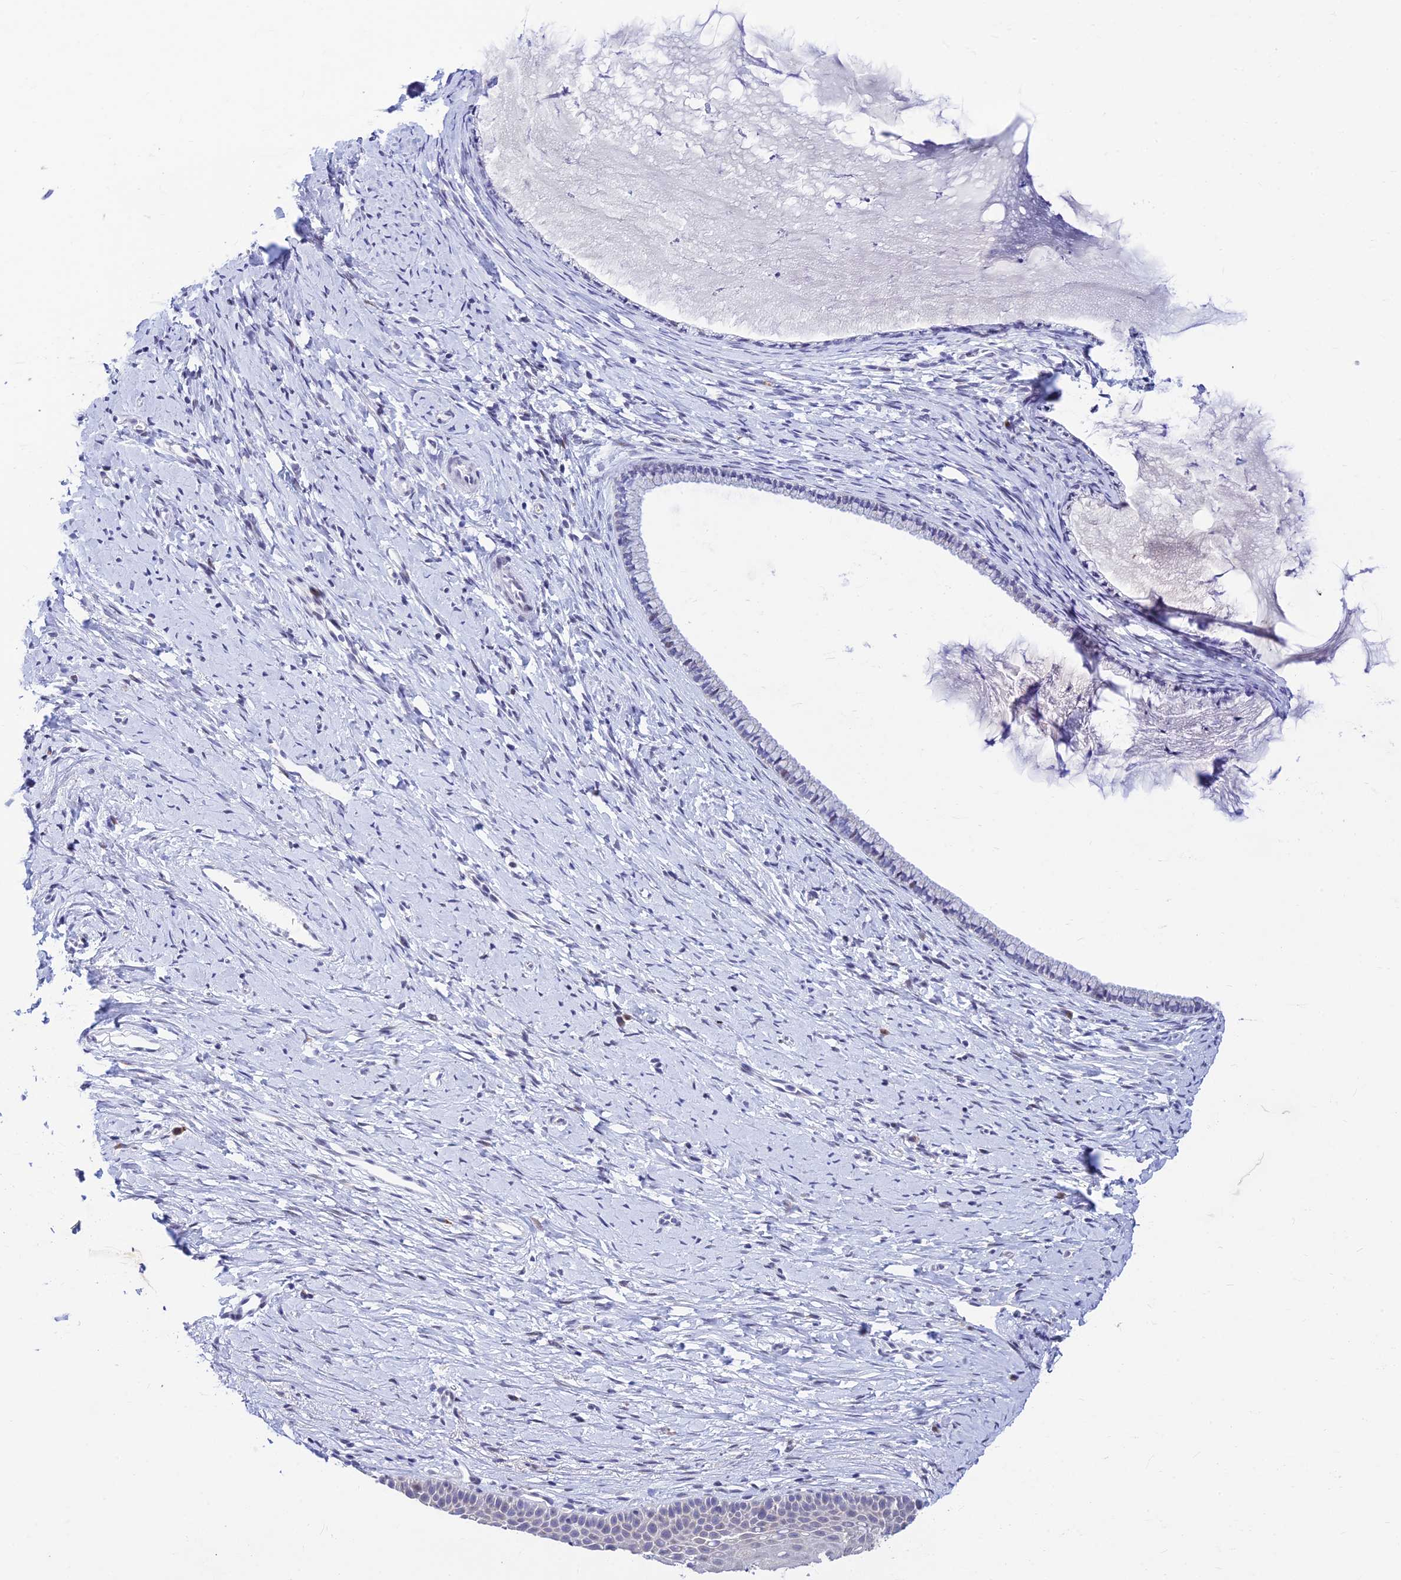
{"staining": {"intensity": "weak", "quantity": "<25%", "location": "cytoplasmic/membranous"}, "tissue": "cervix", "cell_type": "Glandular cells", "image_type": "normal", "snomed": [{"axis": "morphology", "description": "Normal tissue, NOS"}, {"axis": "topography", "description": "Cervix"}], "caption": "DAB (3,3'-diaminobenzidine) immunohistochemical staining of benign cervix exhibits no significant positivity in glandular cells.", "gene": "INKA1", "patient": {"sex": "female", "age": 36}}